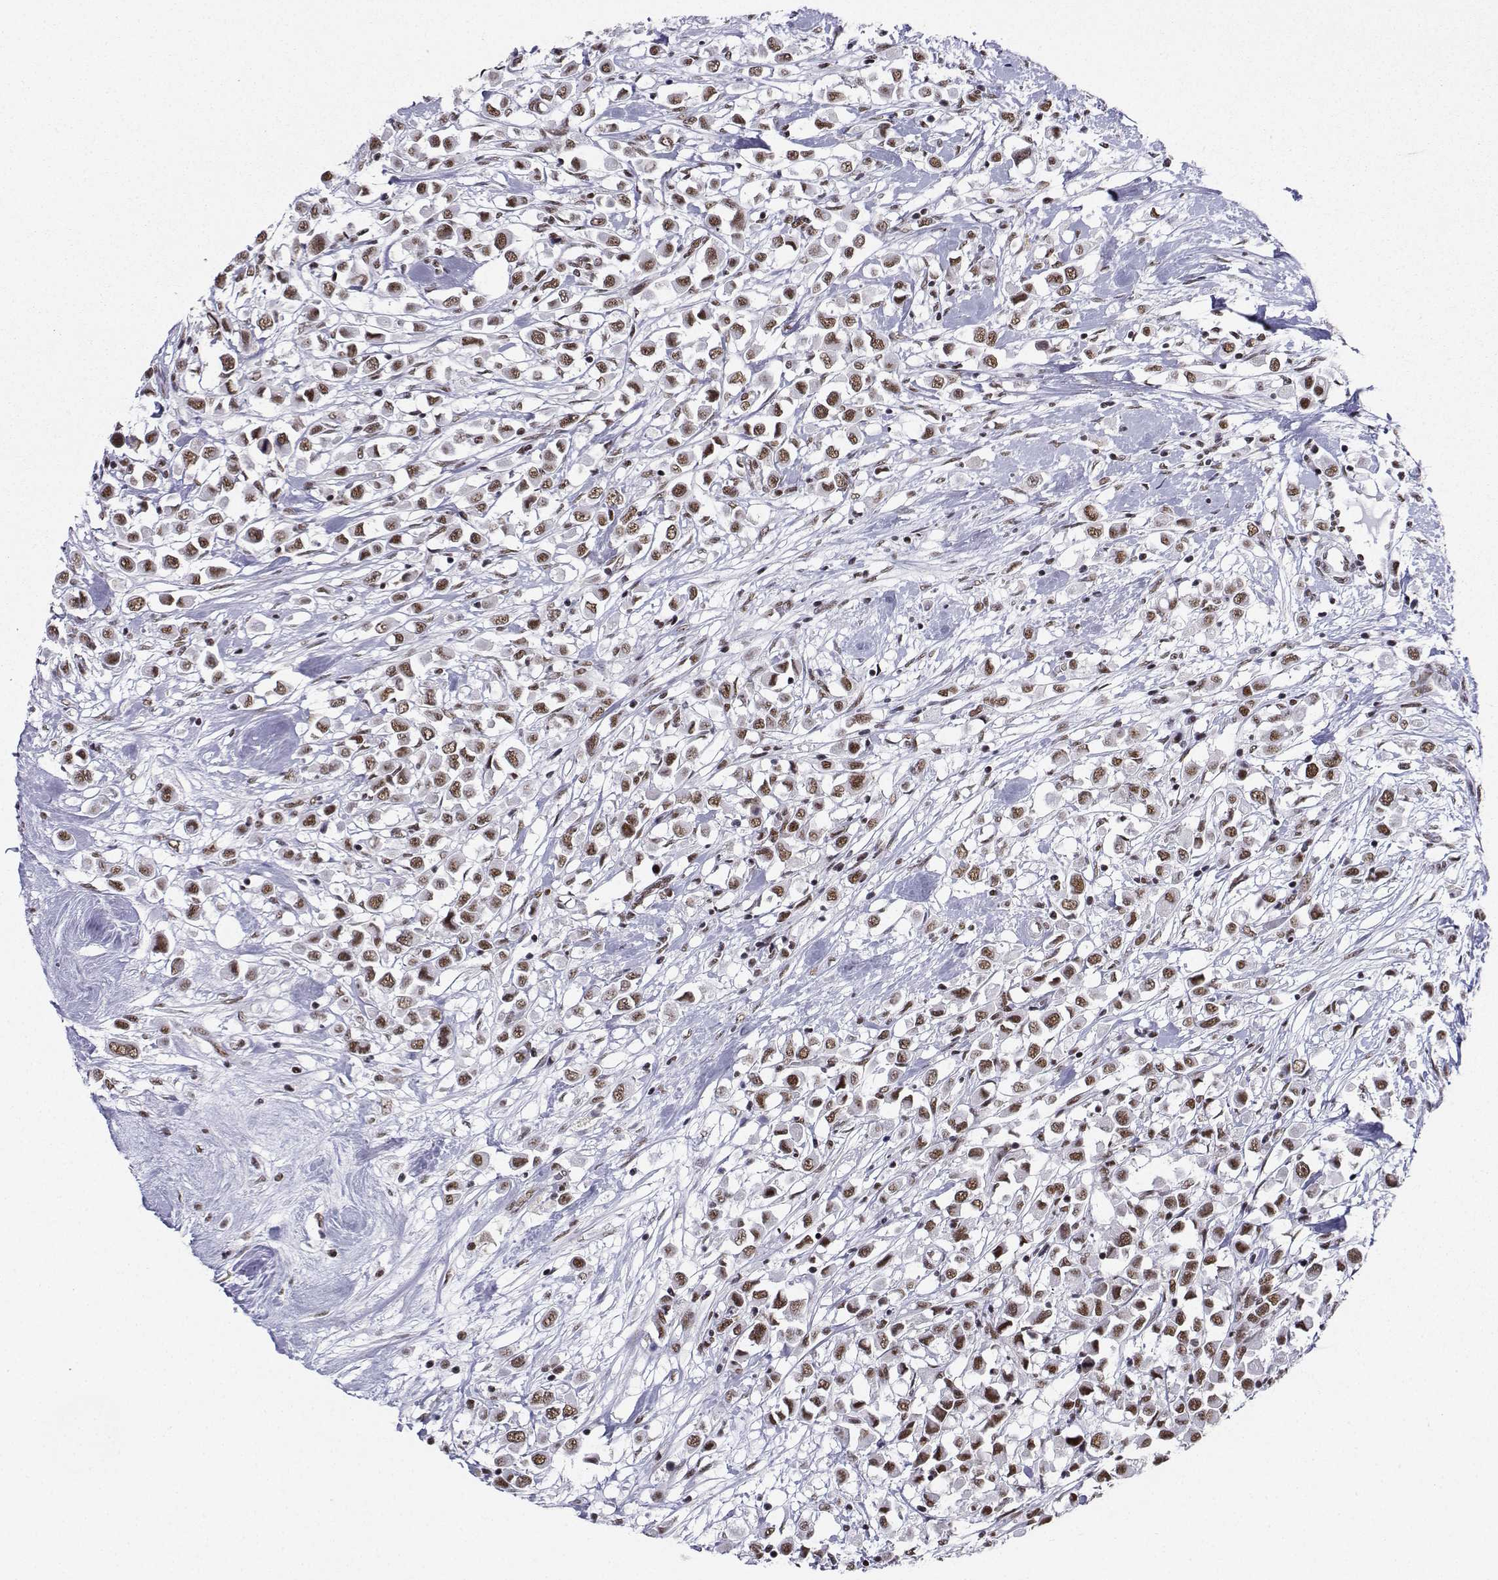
{"staining": {"intensity": "moderate", "quantity": ">75%", "location": "nuclear"}, "tissue": "breast cancer", "cell_type": "Tumor cells", "image_type": "cancer", "snomed": [{"axis": "morphology", "description": "Duct carcinoma"}, {"axis": "topography", "description": "Breast"}], "caption": "Breast cancer (infiltrating ductal carcinoma) stained for a protein reveals moderate nuclear positivity in tumor cells.", "gene": "SNRPB2", "patient": {"sex": "female", "age": 61}}